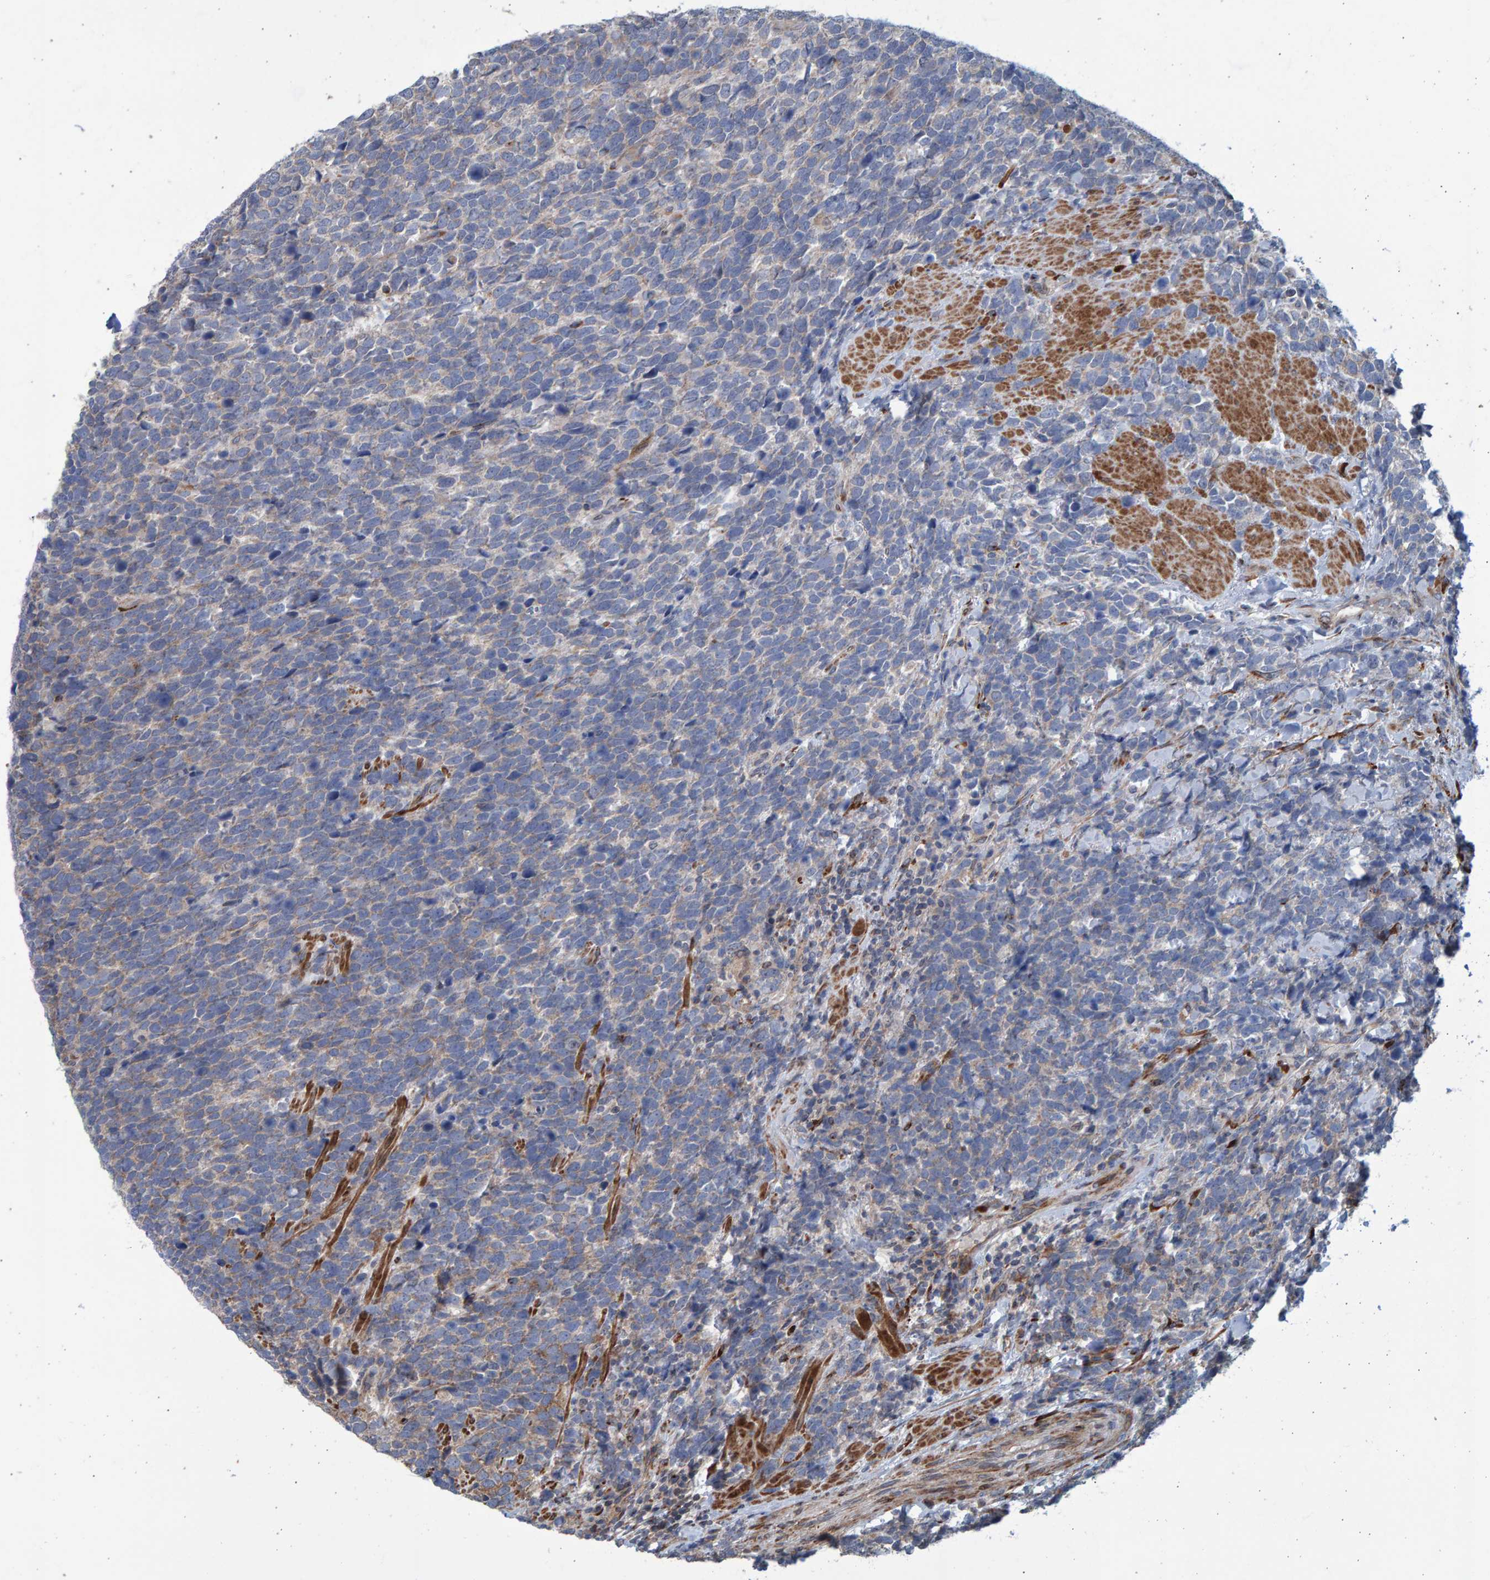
{"staining": {"intensity": "negative", "quantity": "none", "location": "none"}, "tissue": "urothelial cancer", "cell_type": "Tumor cells", "image_type": "cancer", "snomed": [{"axis": "morphology", "description": "Urothelial carcinoma, High grade"}, {"axis": "topography", "description": "Urinary bladder"}], "caption": "Immunohistochemistry (IHC) image of neoplastic tissue: high-grade urothelial carcinoma stained with DAB (3,3'-diaminobenzidine) reveals no significant protein positivity in tumor cells. The staining was performed using DAB to visualize the protein expression in brown, while the nuclei were stained in blue with hematoxylin (Magnification: 20x).", "gene": "LRBA", "patient": {"sex": "female", "age": 82}}